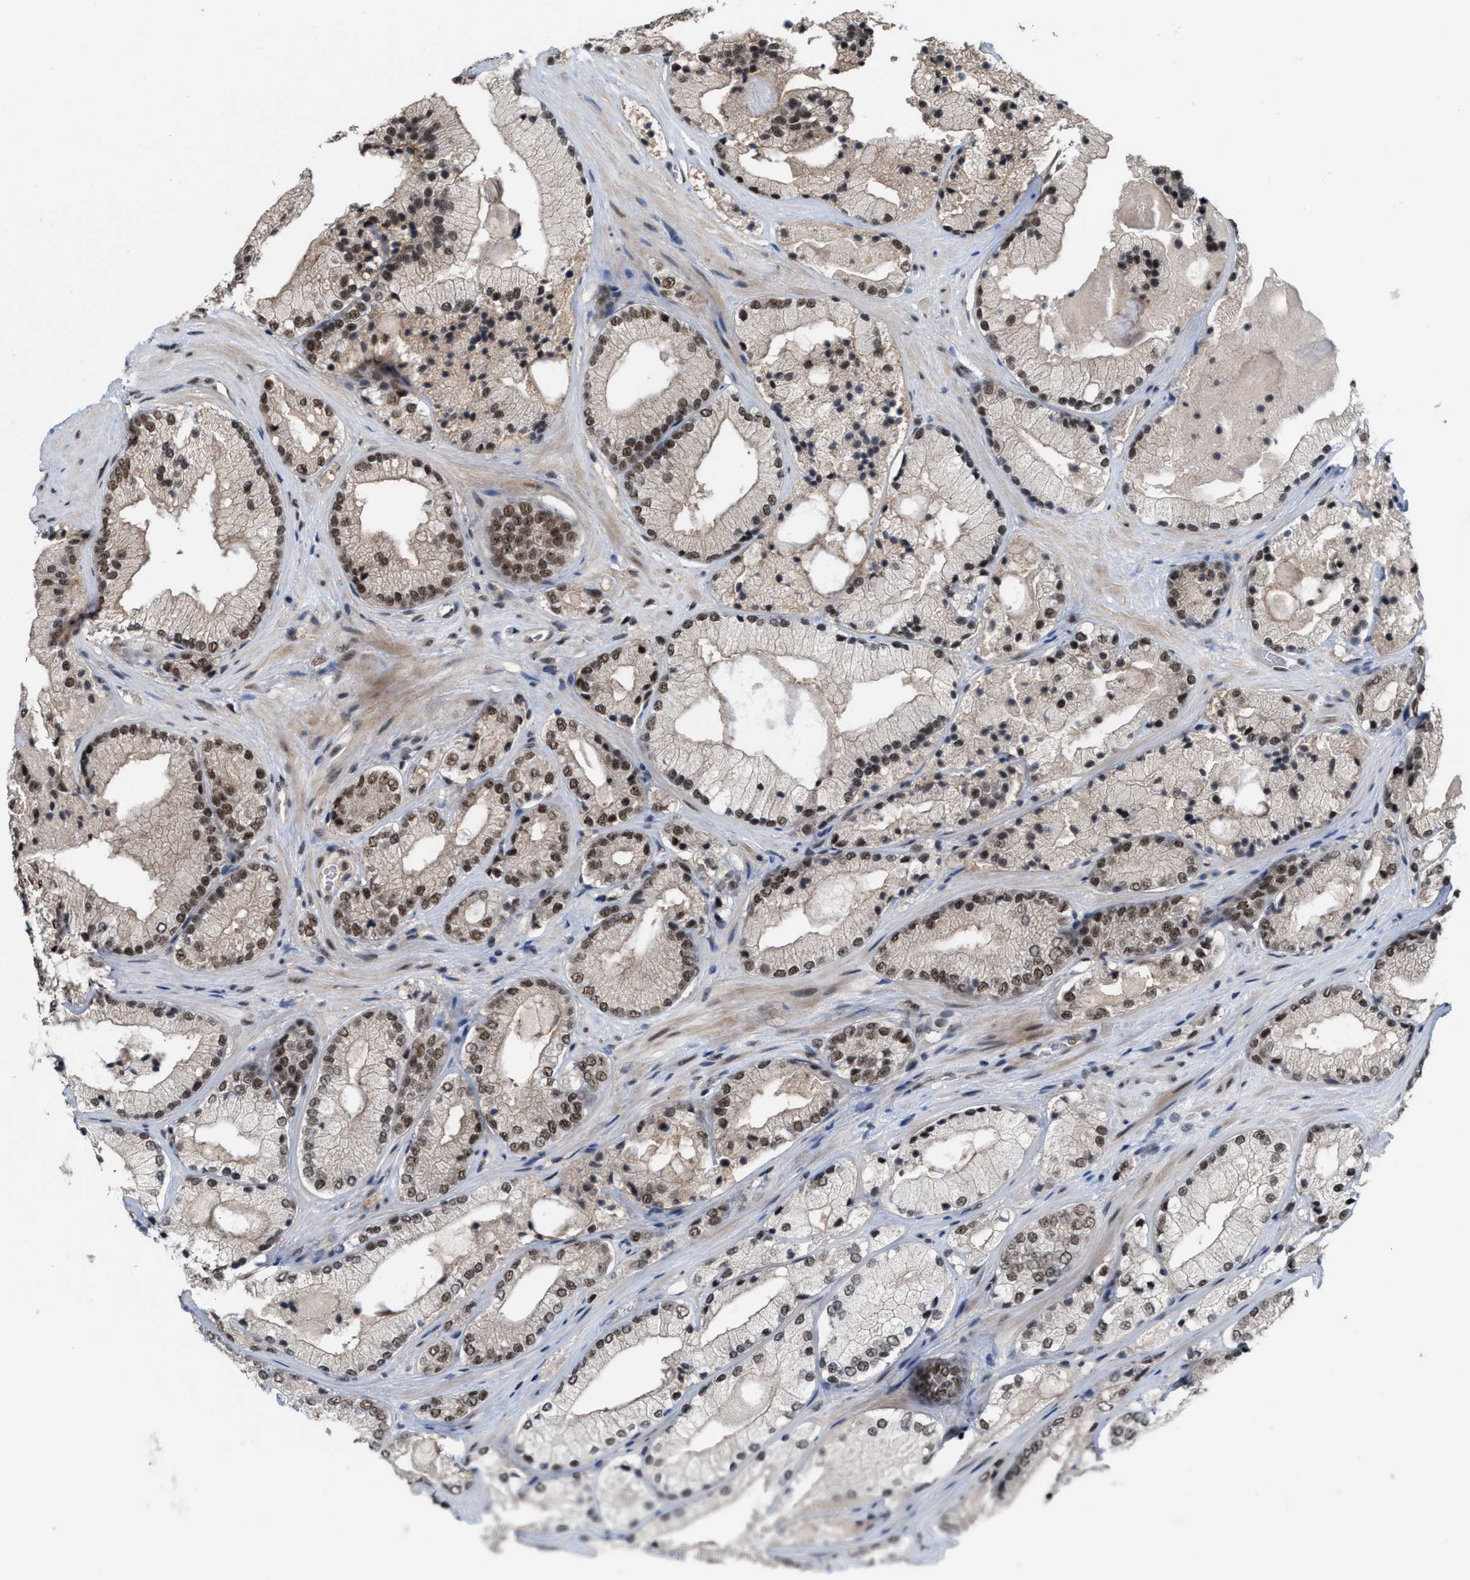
{"staining": {"intensity": "moderate", "quantity": ">75%", "location": "nuclear"}, "tissue": "prostate cancer", "cell_type": "Tumor cells", "image_type": "cancer", "snomed": [{"axis": "morphology", "description": "Adenocarcinoma, Low grade"}, {"axis": "topography", "description": "Prostate"}], "caption": "Human prostate cancer (adenocarcinoma (low-grade)) stained with a protein marker demonstrates moderate staining in tumor cells.", "gene": "PRPF4", "patient": {"sex": "male", "age": 65}}